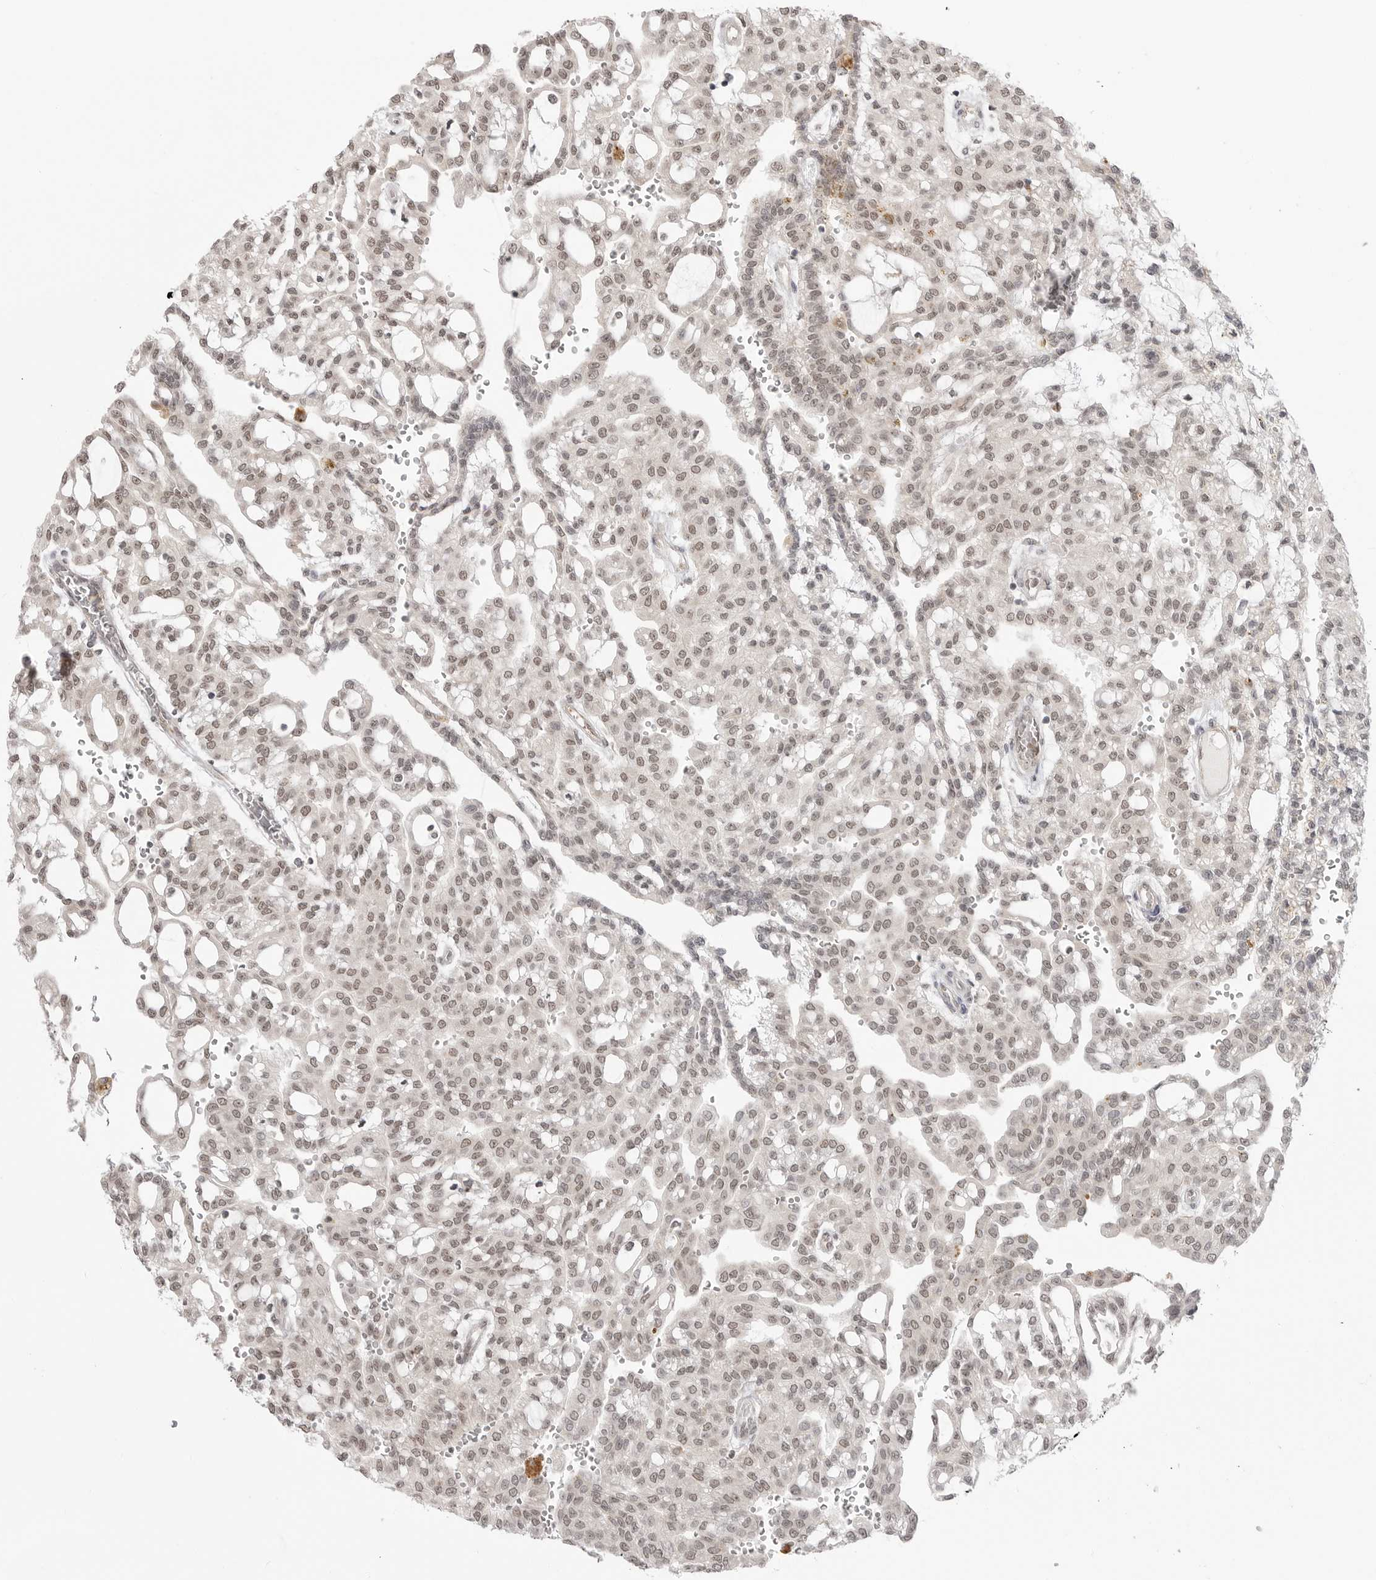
{"staining": {"intensity": "moderate", "quantity": ">75%", "location": "nuclear"}, "tissue": "renal cancer", "cell_type": "Tumor cells", "image_type": "cancer", "snomed": [{"axis": "morphology", "description": "Adenocarcinoma, NOS"}, {"axis": "topography", "description": "Kidney"}], "caption": "Moderate nuclear expression for a protein is seen in about >75% of tumor cells of renal cancer using immunohistochemistry (IHC).", "gene": "KALRN", "patient": {"sex": "male", "age": 63}}